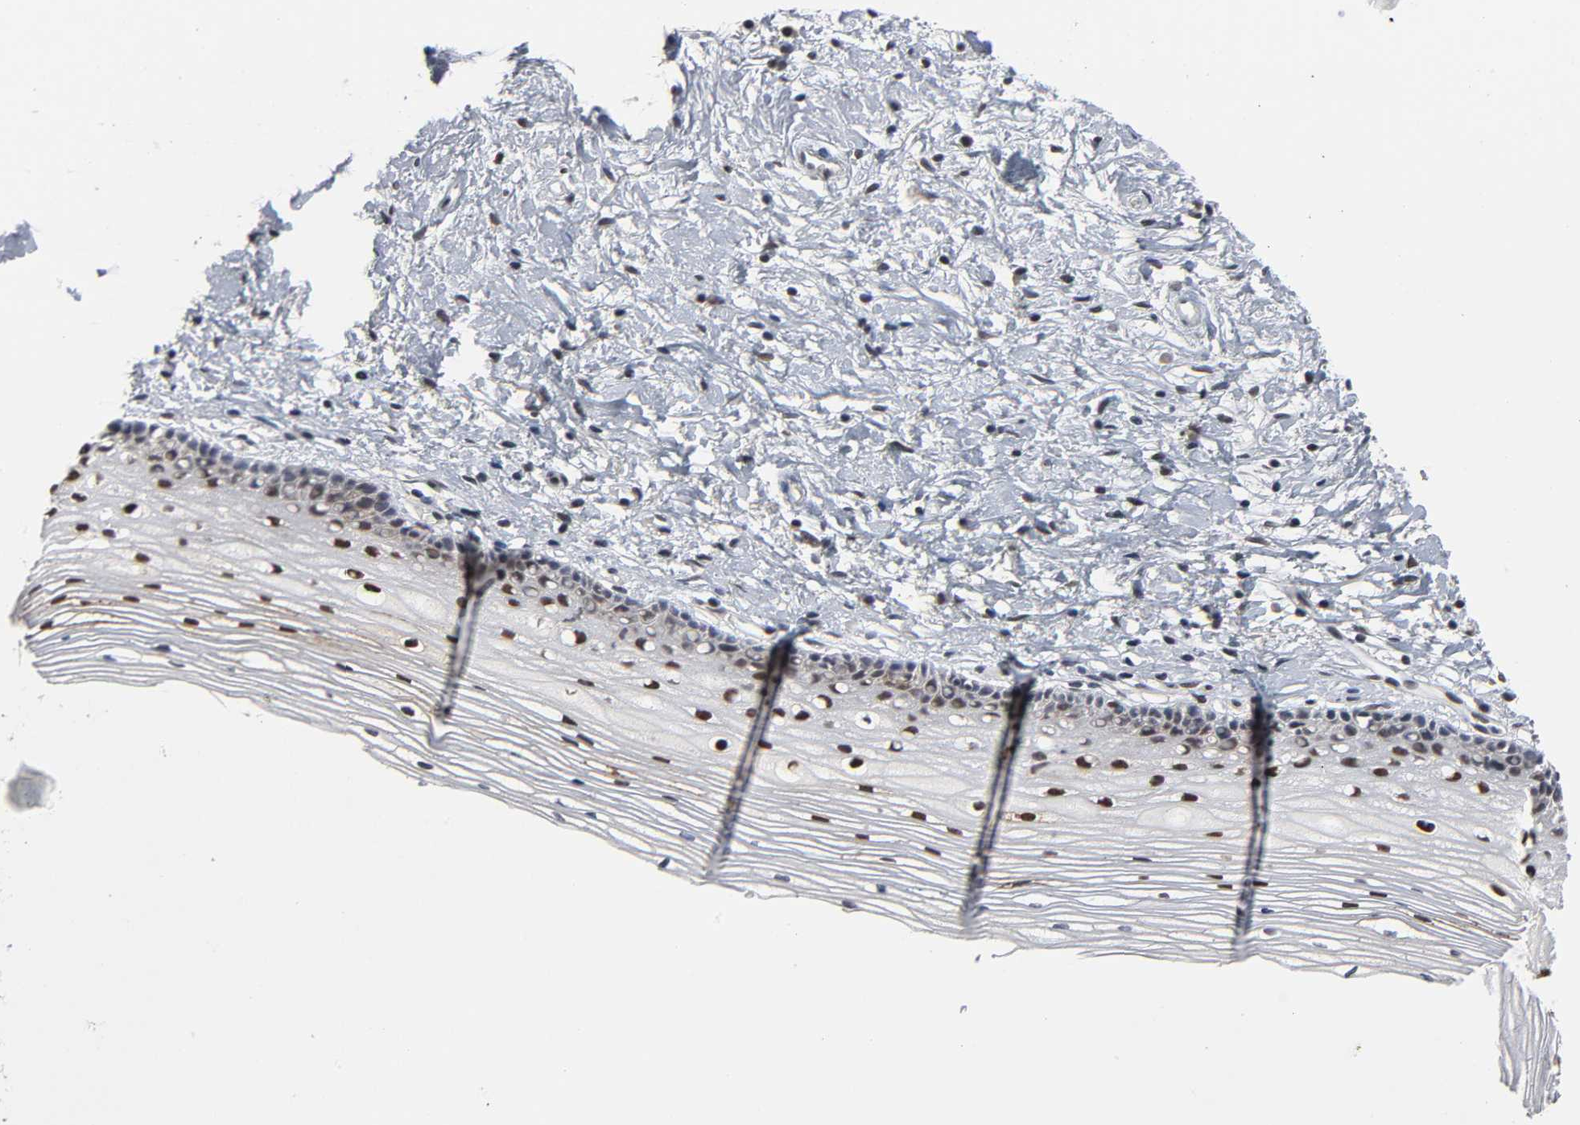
{"staining": {"intensity": "moderate", "quantity": ">75%", "location": "nuclear"}, "tissue": "cervix", "cell_type": "Glandular cells", "image_type": "normal", "snomed": [{"axis": "morphology", "description": "Normal tissue, NOS"}, {"axis": "topography", "description": "Cervix"}], "caption": "Cervix stained with immunohistochemistry (IHC) reveals moderate nuclear positivity in about >75% of glandular cells.", "gene": "TRIM33", "patient": {"sex": "female", "age": 77}}